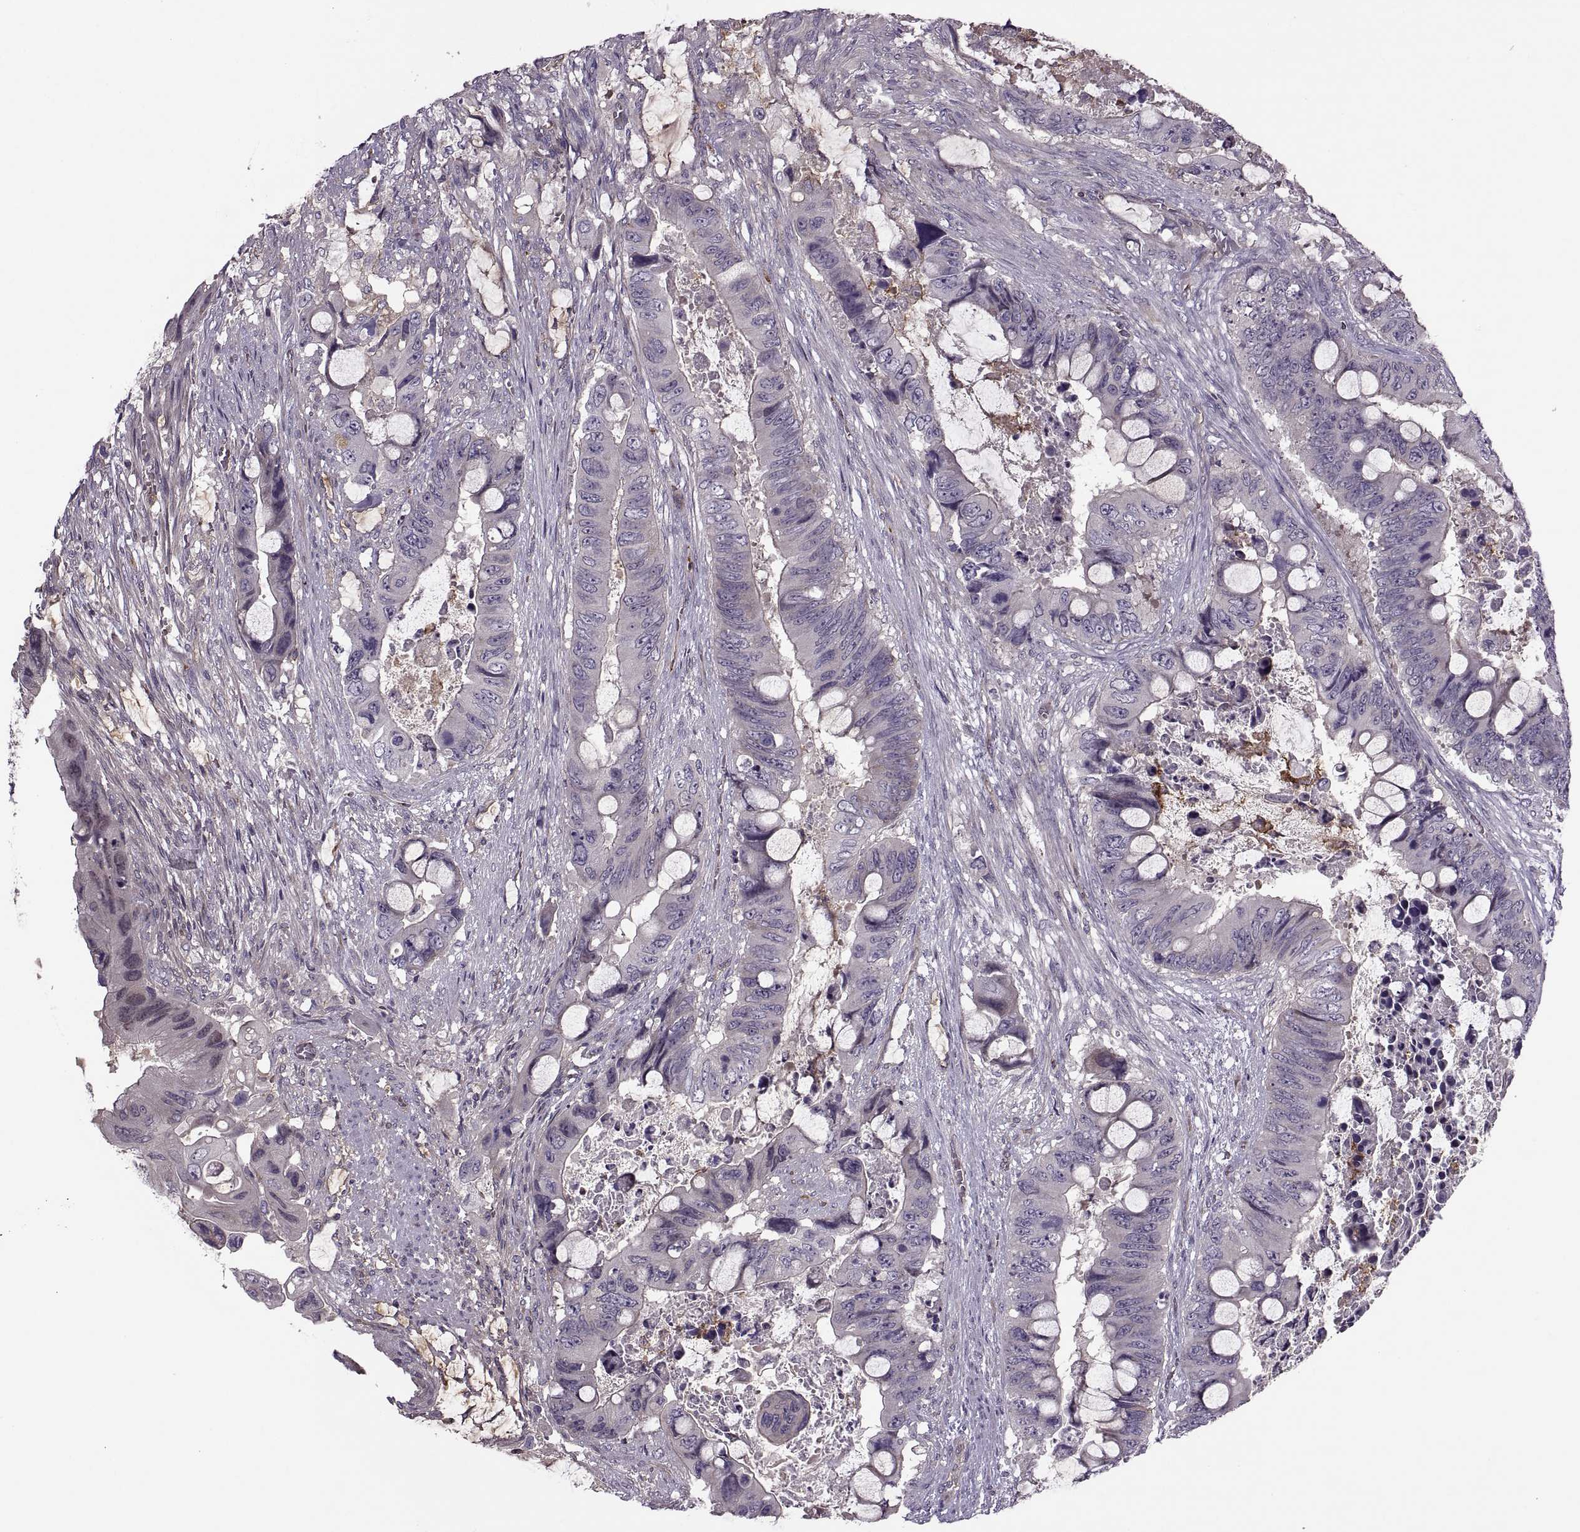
{"staining": {"intensity": "negative", "quantity": "none", "location": "none"}, "tissue": "colorectal cancer", "cell_type": "Tumor cells", "image_type": "cancer", "snomed": [{"axis": "morphology", "description": "Adenocarcinoma, NOS"}, {"axis": "topography", "description": "Rectum"}], "caption": "This is a histopathology image of immunohistochemistry staining of colorectal adenocarcinoma, which shows no expression in tumor cells.", "gene": "SLC2A3", "patient": {"sex": "male", "age": 63}}